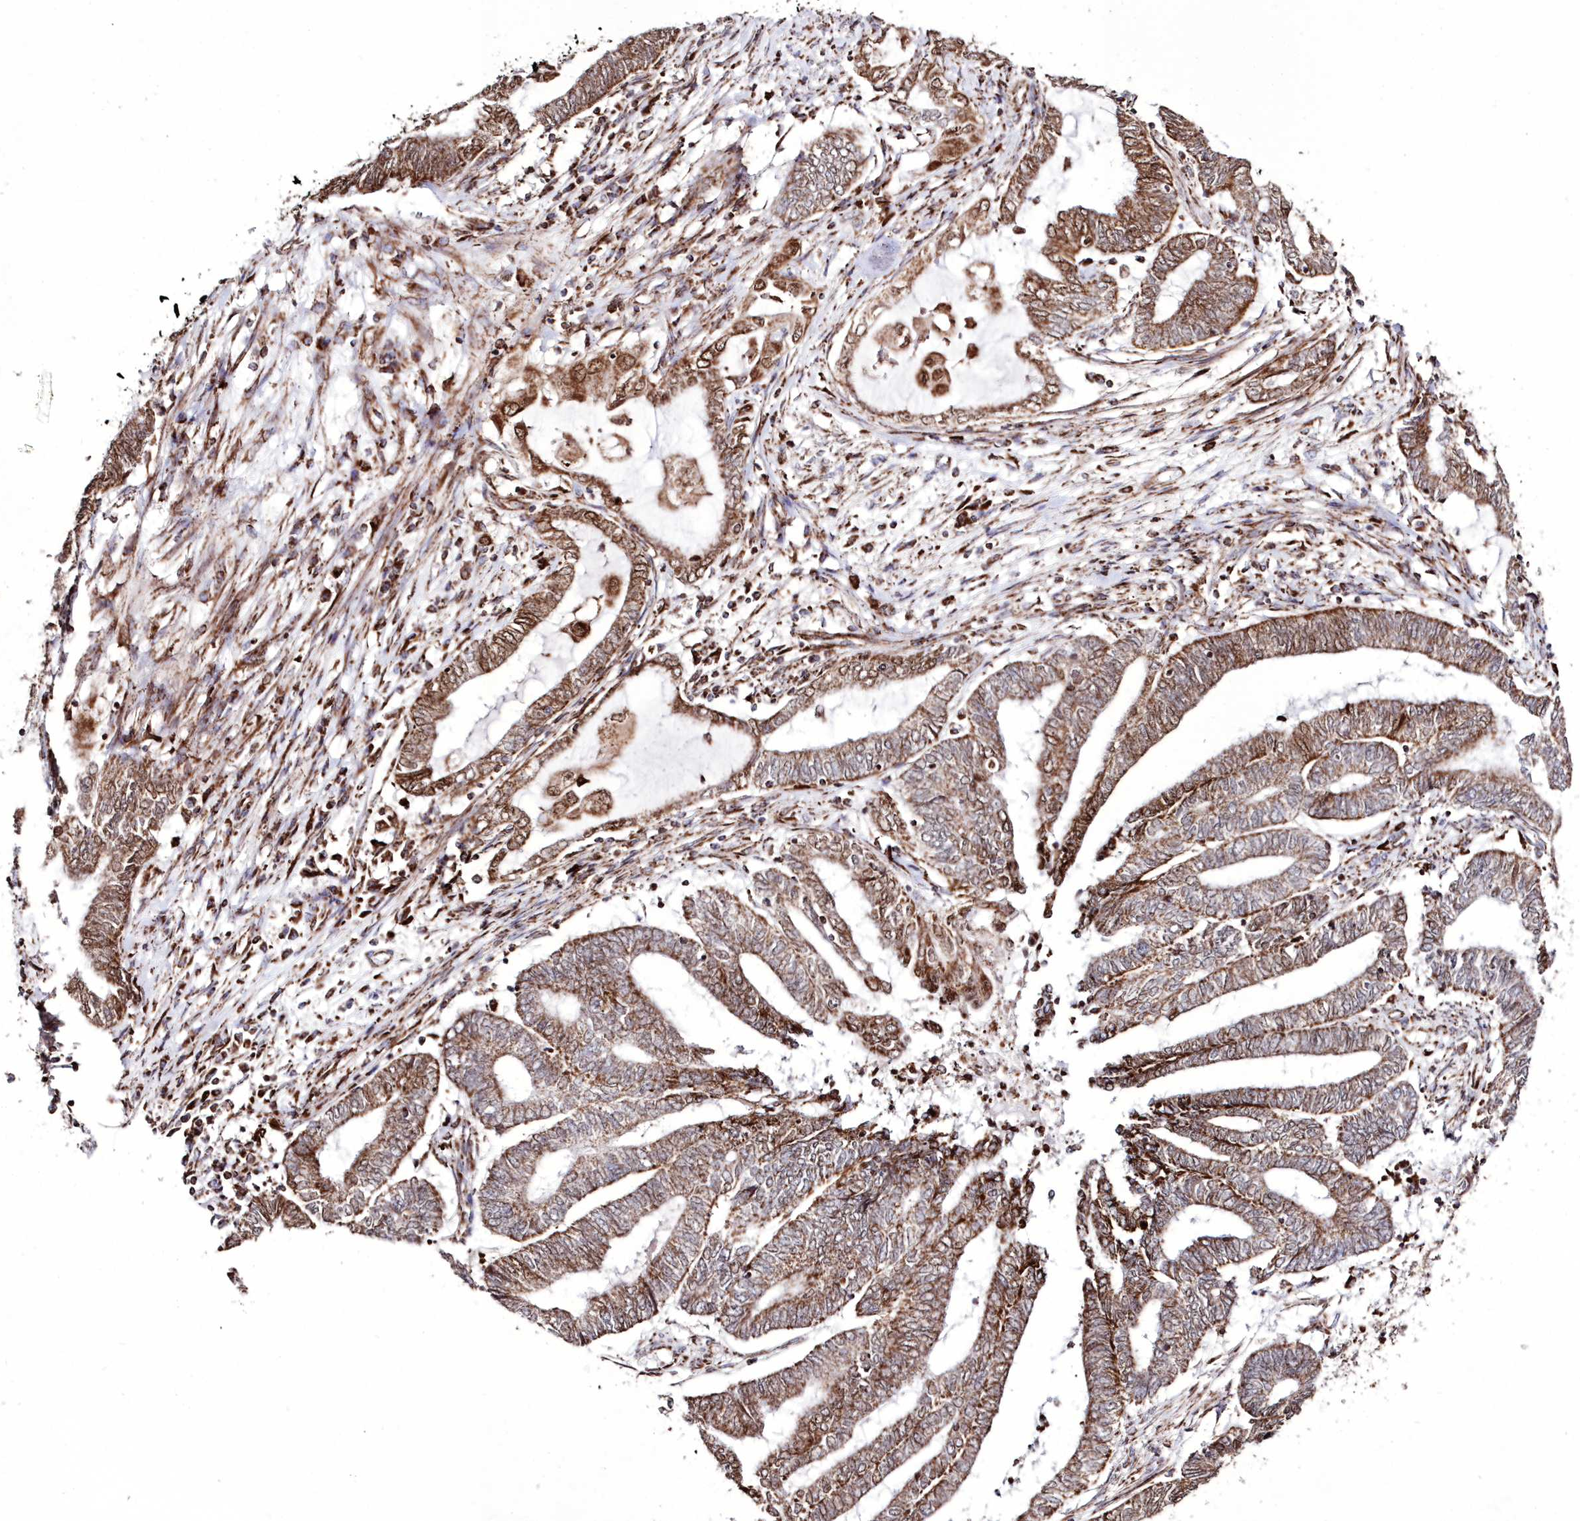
{"staining": {"intensity": "moderate", "quantity": ">75%", "location": "cytoplasmic/membranous"}, "tissue": "endometrial cancer", "cell_type": "Tumor cells", "image_type": "cancer", "snomed": [{"axis": "morphology", "description": "Adenocarcinoma, NOS"}, {"axis": "topography", "description": "Uterus"}, {"axis": "topography", "description": "Endometrium"}], "caption": "Protein staining exhibits moderate cytoplasmic/membranous staining in about >75% of tumor cells in endometrial adenocarcinoma.", "gene": "HADHB", "patient": {"sex": "female", "age": 70}}